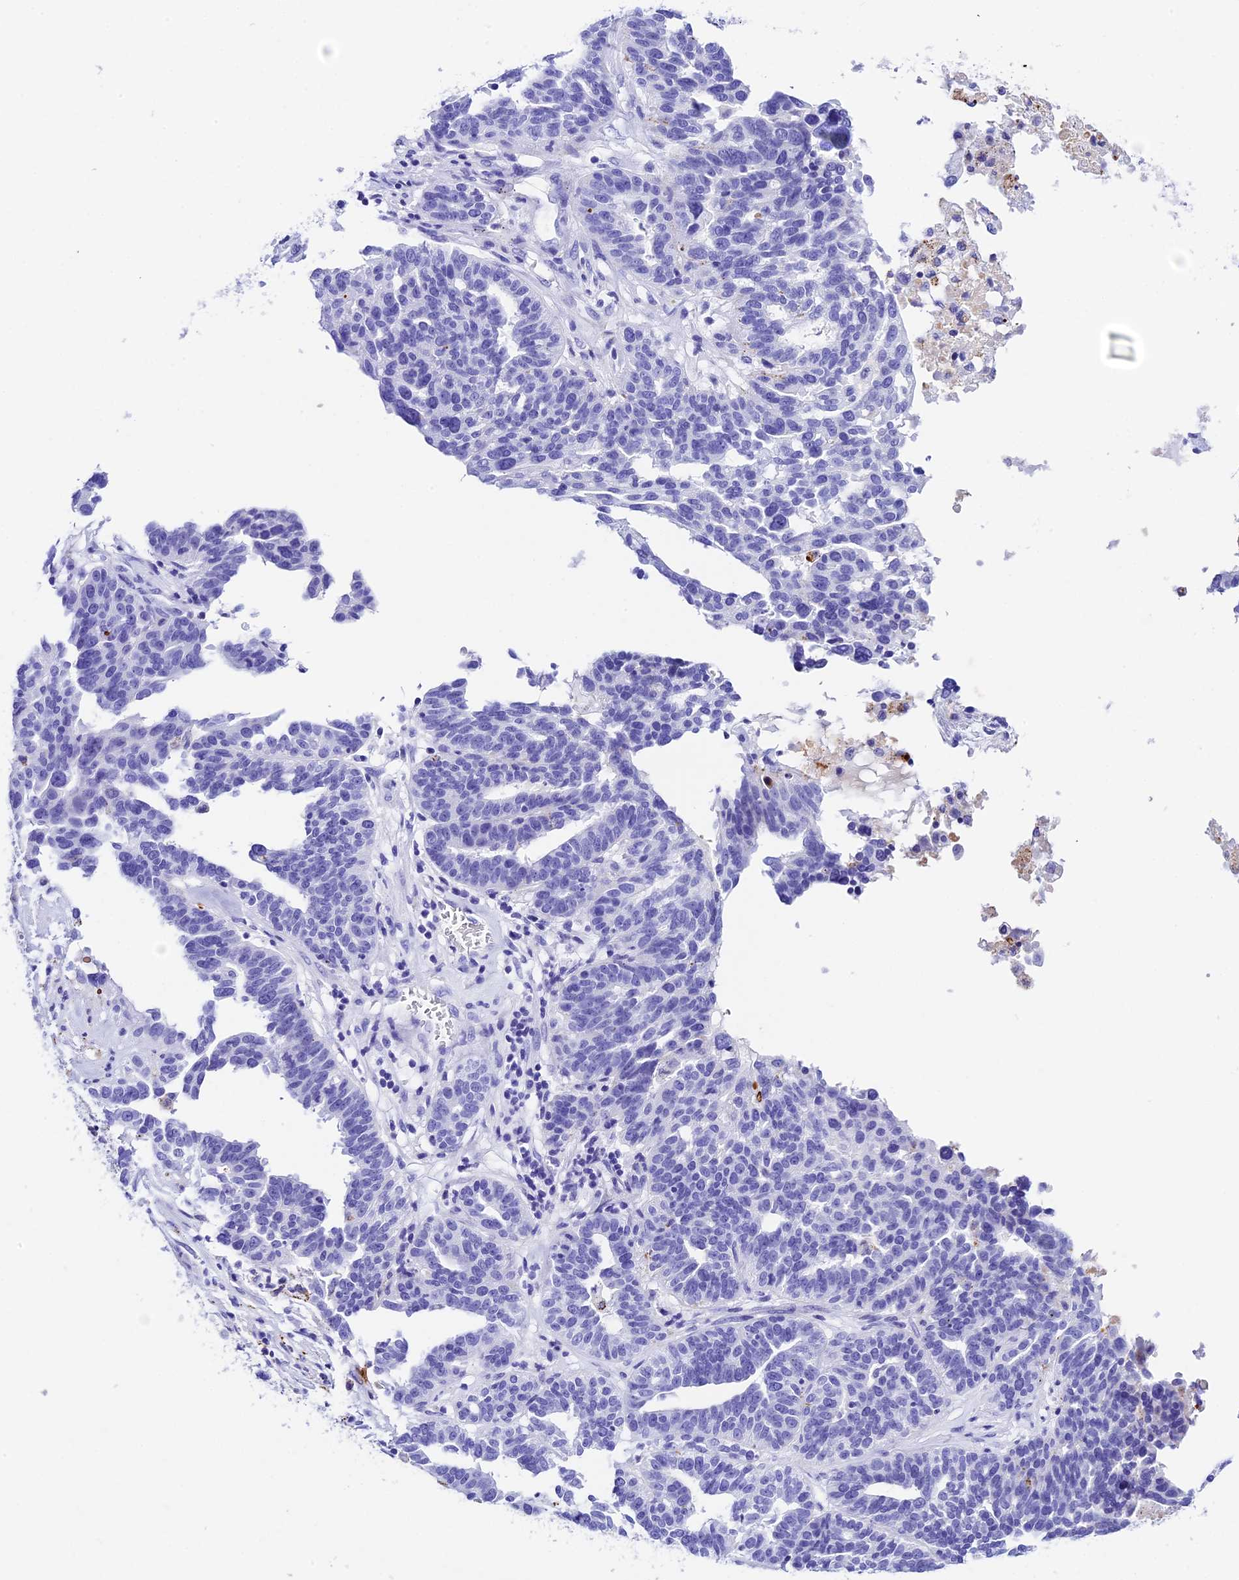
{"staining": {"intensity": "negative", "quantity": "none", "location": "none"}, "tissue": "ovarian cancer", "cell_type": "Tumor cells", "image_type": "cancer", "snomed": [{"axis": "morphology", "description": "Cystadenocarcinoma, serous, NOS"}, {"axis": "topography", "description": "Ovary"}], "caption": "Tumor cells show no significant positivity in ovarian cancer (serous cystadenocarcinoma). (IHC, brightfield microscopy, high magnification).", "gene": "PSG11", "patient": {"sex": "female", "age": 59}}